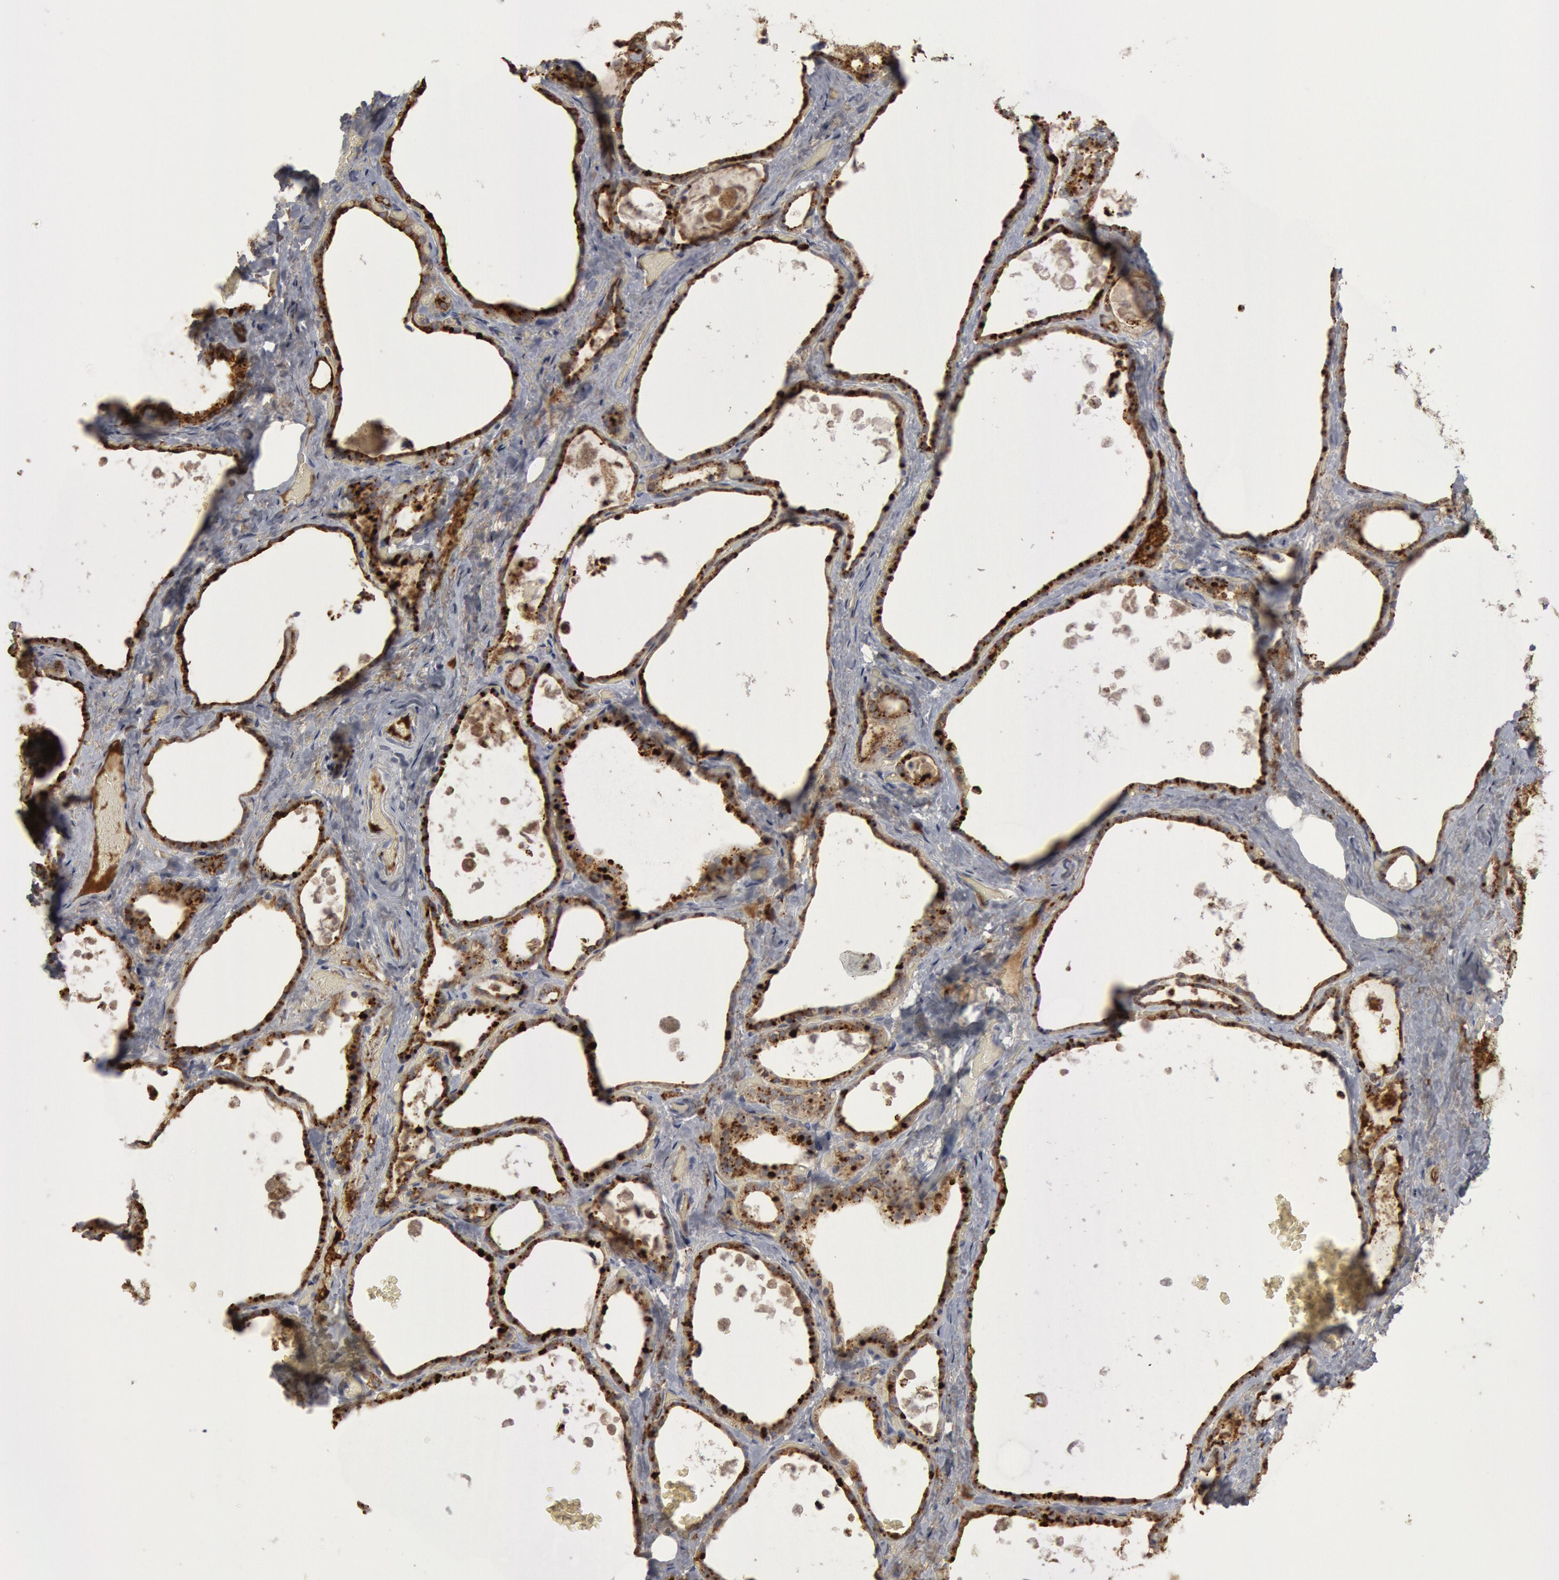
{"staining": {"intensity": "moderate", "quantity": "25%-75%", "location": "cytoplasmic/membranous,nuclear"}, "tissue": "thyroid gland", "cell_type": "Glandular cells", "image_type": "normal", "snomed": [{"axis": "morphology", "description": "Normal tissue, NOS"}, {"axis": "topography", "description": "Thyroid gland"}], "caption": "This is a photomicrograph of IHC staining of benign thyroid gland, which shows moderate expression in the cytoplasmic/membranous,nuclear of glandular cells.", "gene": "C1QC", "patient": {"sex": "male", "age": 61}}